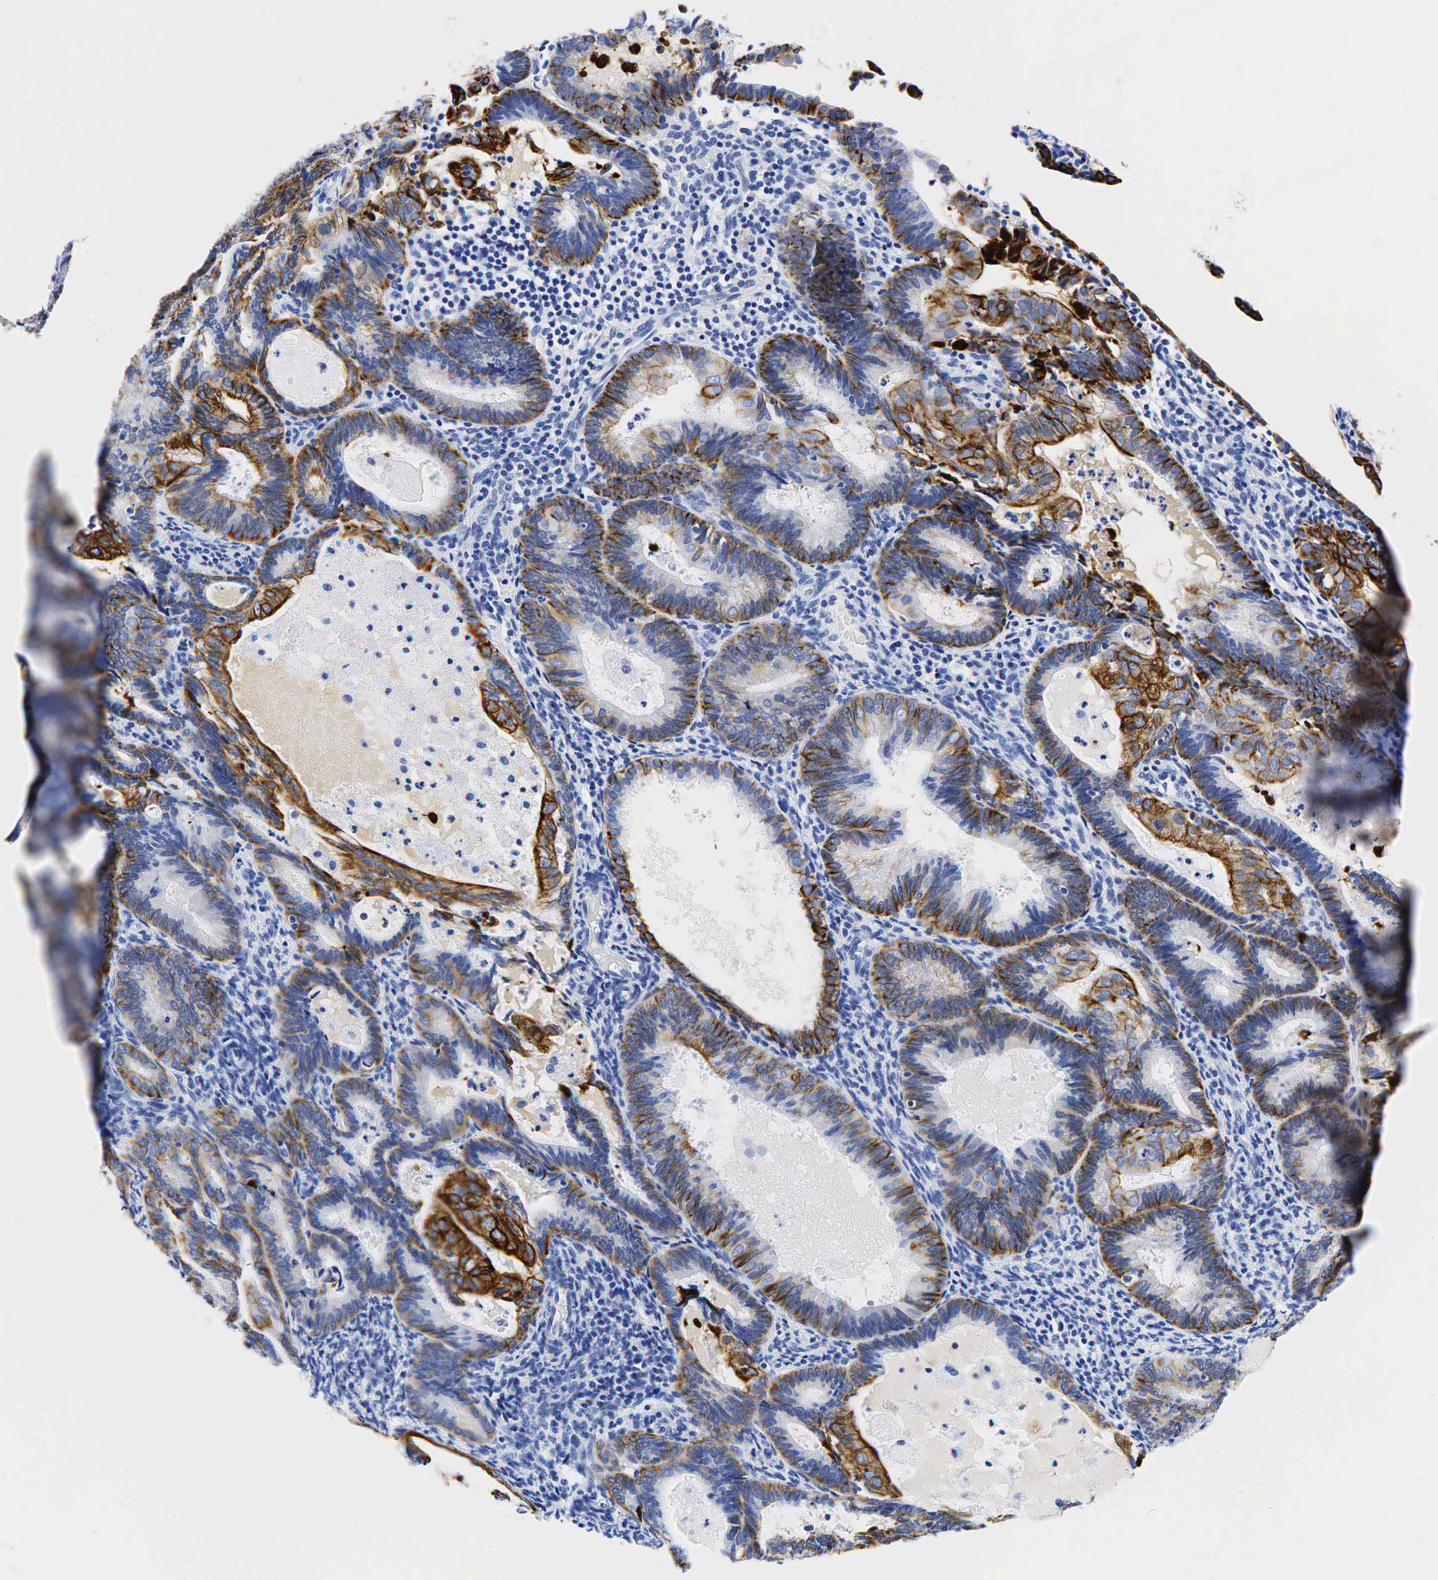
{"staining": {"intensity": "strong", "quantity": "25%-75%", "location": "cytoplasmic/membranous"}, "tissue": "endometrial cancer", "cell_type": "Tumor cells", "image_type": "cancer", "snomed": [{"axis": "morphology", "description": "Adenocarcinoma, NOS"}, {"axis": "topography", "description": "Endometrium"}], "caption": "This photomicrograph displays IHC staining of human adenocarcinoma (endometrial), with high strong cytoplasmic/membranous positivity in approximately 25%-75% of tumor cells.", "gene": "KRT18", "patient": {"sex": "female", "age": 63}}